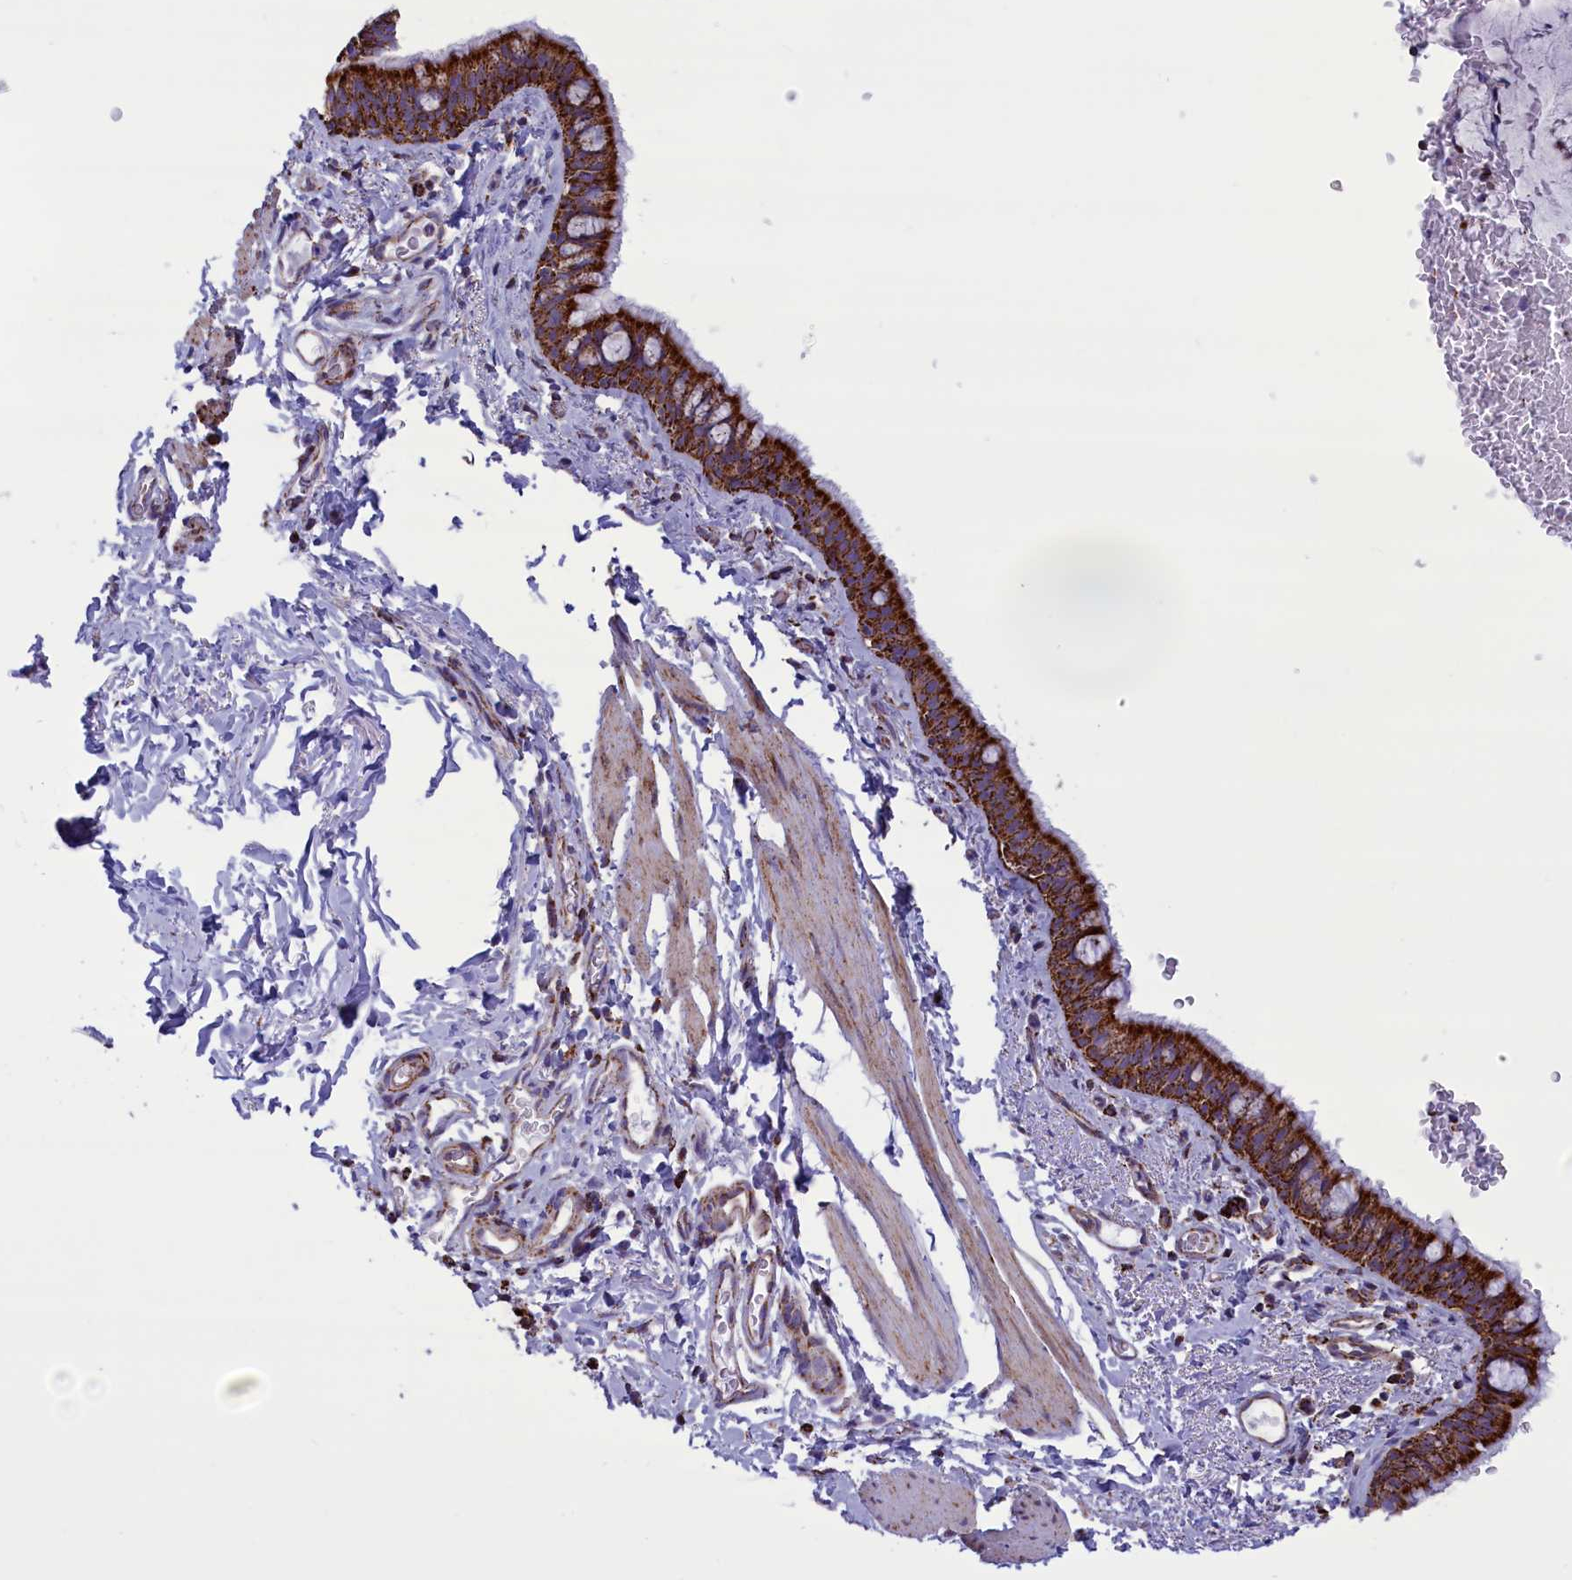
{"staining": {"intensity": "strong", "quantity": ">75%", "location": "cytoplasmic/membranous"}, "tissue": "bronchus", "cell_type": "Respiratory epithelial cells", "image_type": "normal", "snomed": [{"axis": "morphology", "description": "Normal tissue, NOS"}, {"axis": "topography", "description": "Cartilage tissue"}, {"axis": "topography", "description": "Bronchus"}], "caption": "Protein expression analysis of normal bronchus exhibits strong cytoplasmic/membranous staining in approximately >75% of respiratory epithelial cells.", "gene": "ISOC2", "patient": {"sex": "female", "age": 36}}